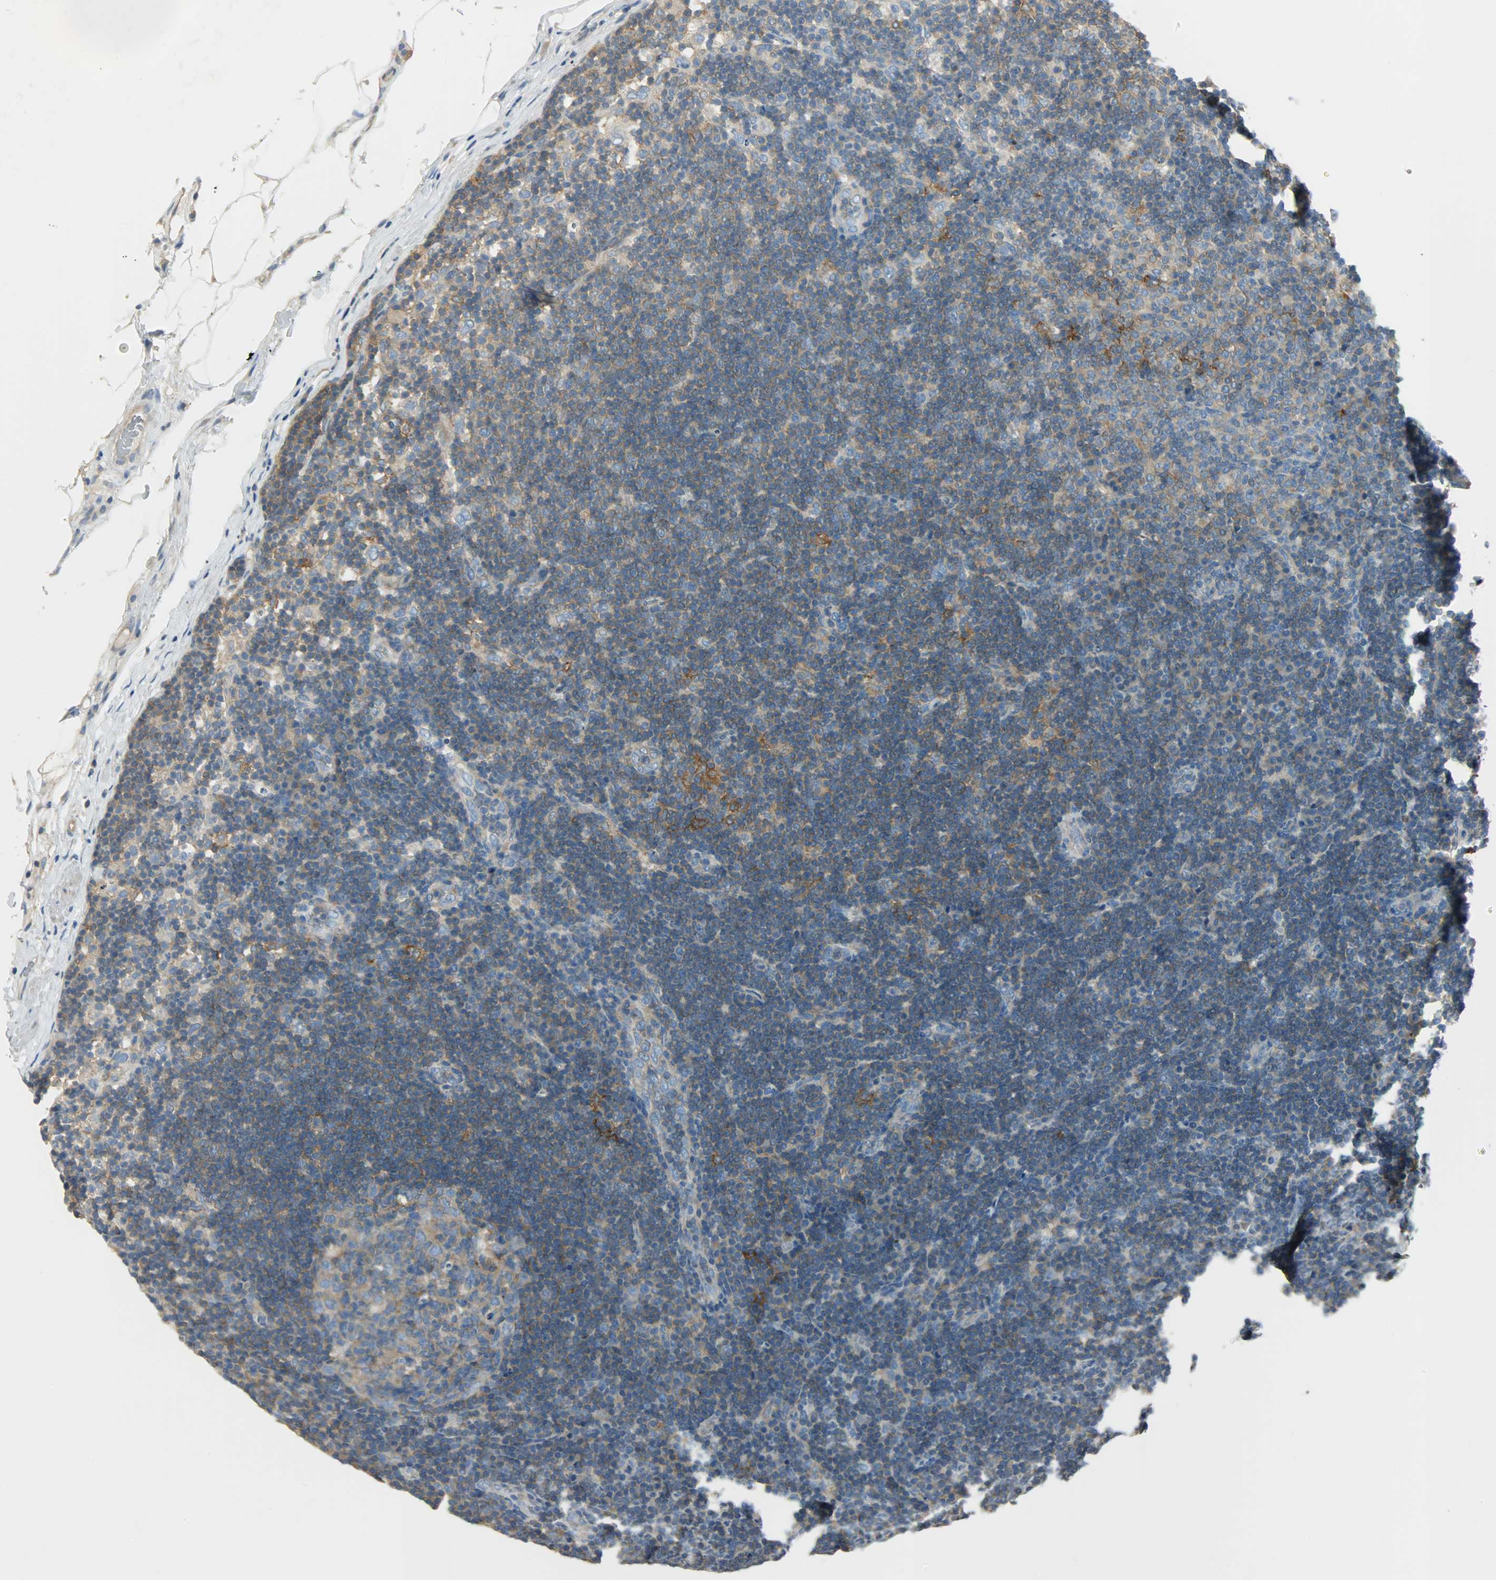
{"staining": {"intensity": "weak", "quantity": "25%-75%", "location": "cytoplasmic/membranous"}, "tissue": "lymph node", "cell_type": "Germinal center cells", "image_type": "normal", "snomed": [{"axis": "morphology", "description": "Normal tissue, NOS"}, {"axis": "morphology", "description": "Squamous cell carcinoma, metastatic, NOS"}, {"axis": "topography", "description": "Lymph node"}], "caption": "Immunohistochemical staining of benign lymph node shows low levels of weak cytoplasmic/membranous expression in approximately 25%-75% of germinal center cells. (Brightfield microscopy of DAB IHC at high magnification).", "gene": "TSC22D2", "patient": {"sex": "female", "age": 53}}